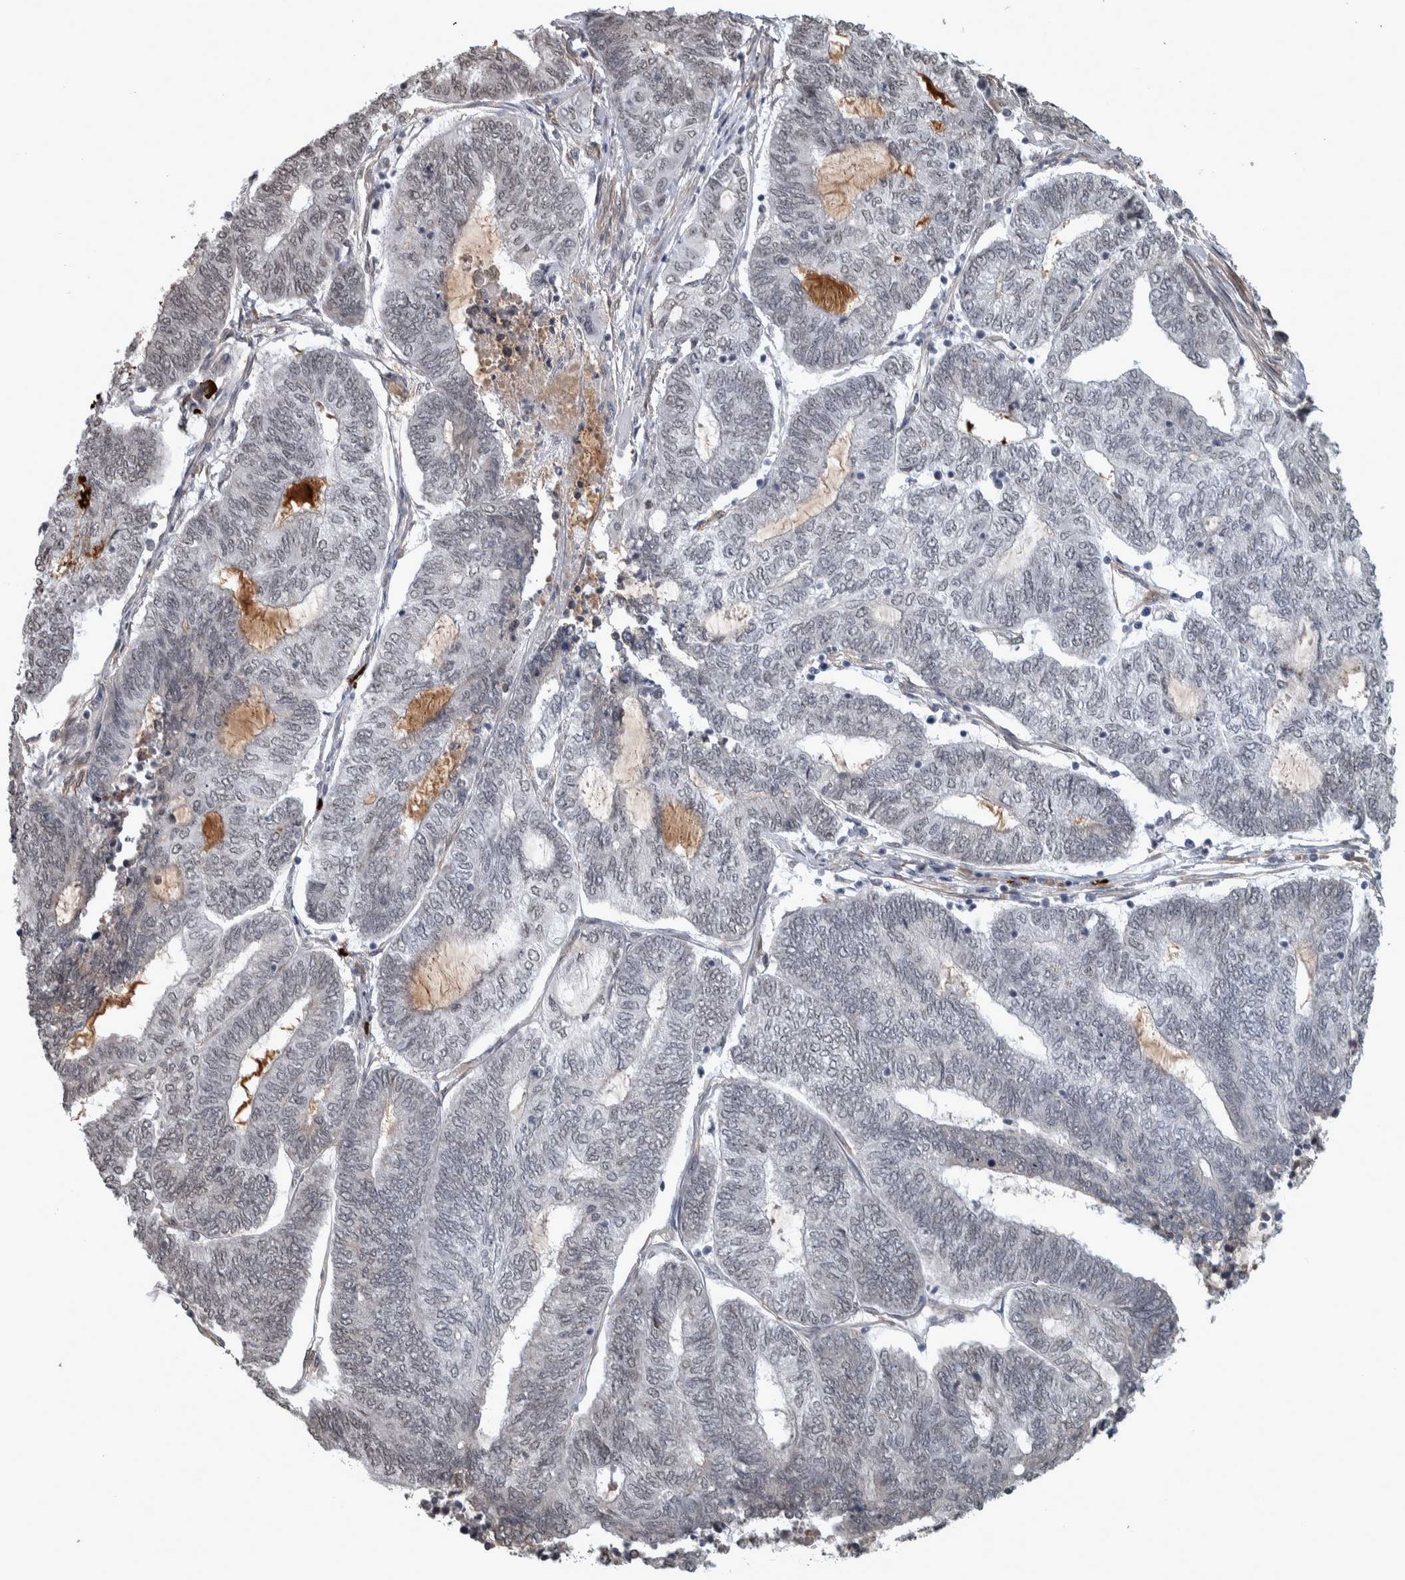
{"staining": {"intensity": "negative", "quantity": "none", "location": "none"}, "tissue": "endometrial cancer", "cell_type": "Tumor cells", "image_type": "cancer", "snomed": [{"axis": "morphology", "description": "Adenocarcinoma, NOS"}, {"axis": "topography", "description": "Uterus"}, {"axis": "topography", "description": "Endometrium"}], "caption": "This is an IHC micrograph of endometrial cancer. There is no positivity in tumor cells.", "gene": "DDX42", "patient": {"sex": "female", "age": 70}}